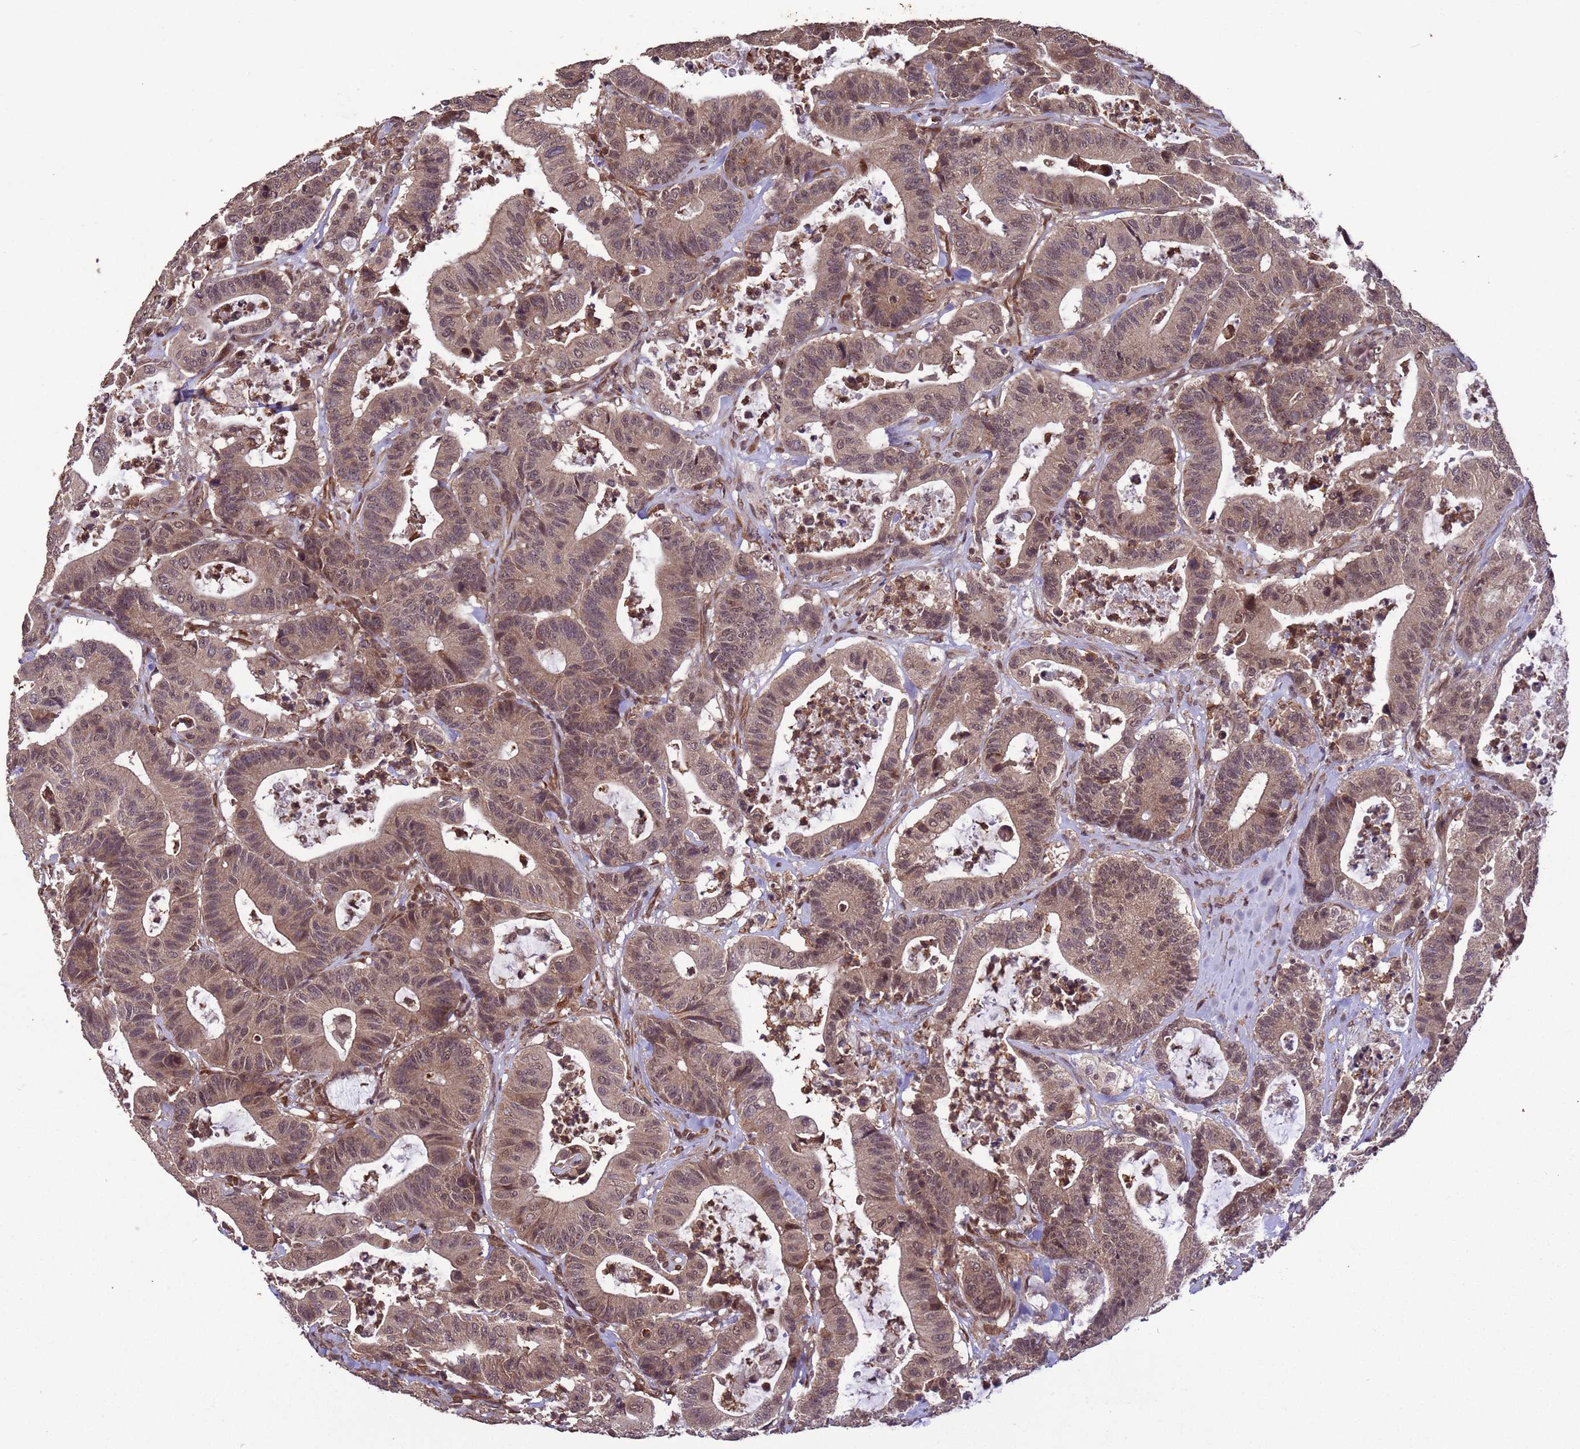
{"staining": {"intensity": "weak", "quantity": ">75%", "location": "cytoplasmic/membranous,nuclear"}, "tissue": "colorectal cancer", "cell_type": "Tumor cells", "image_type": "cancer", "snomed": [{"axis": "morphology", "description": "Adenocarcinoma, NOS"}, {"axis": "topography", "description": "Colon"}], "caption": "Weak cytoplasmic/membranous and nuclear protein staining is appreciated in approximately >75% of tumor cells in adenocarcinoma (colorectal).", "gene": "VSTM4", "patient": {"sex": "female", "age": 84}}